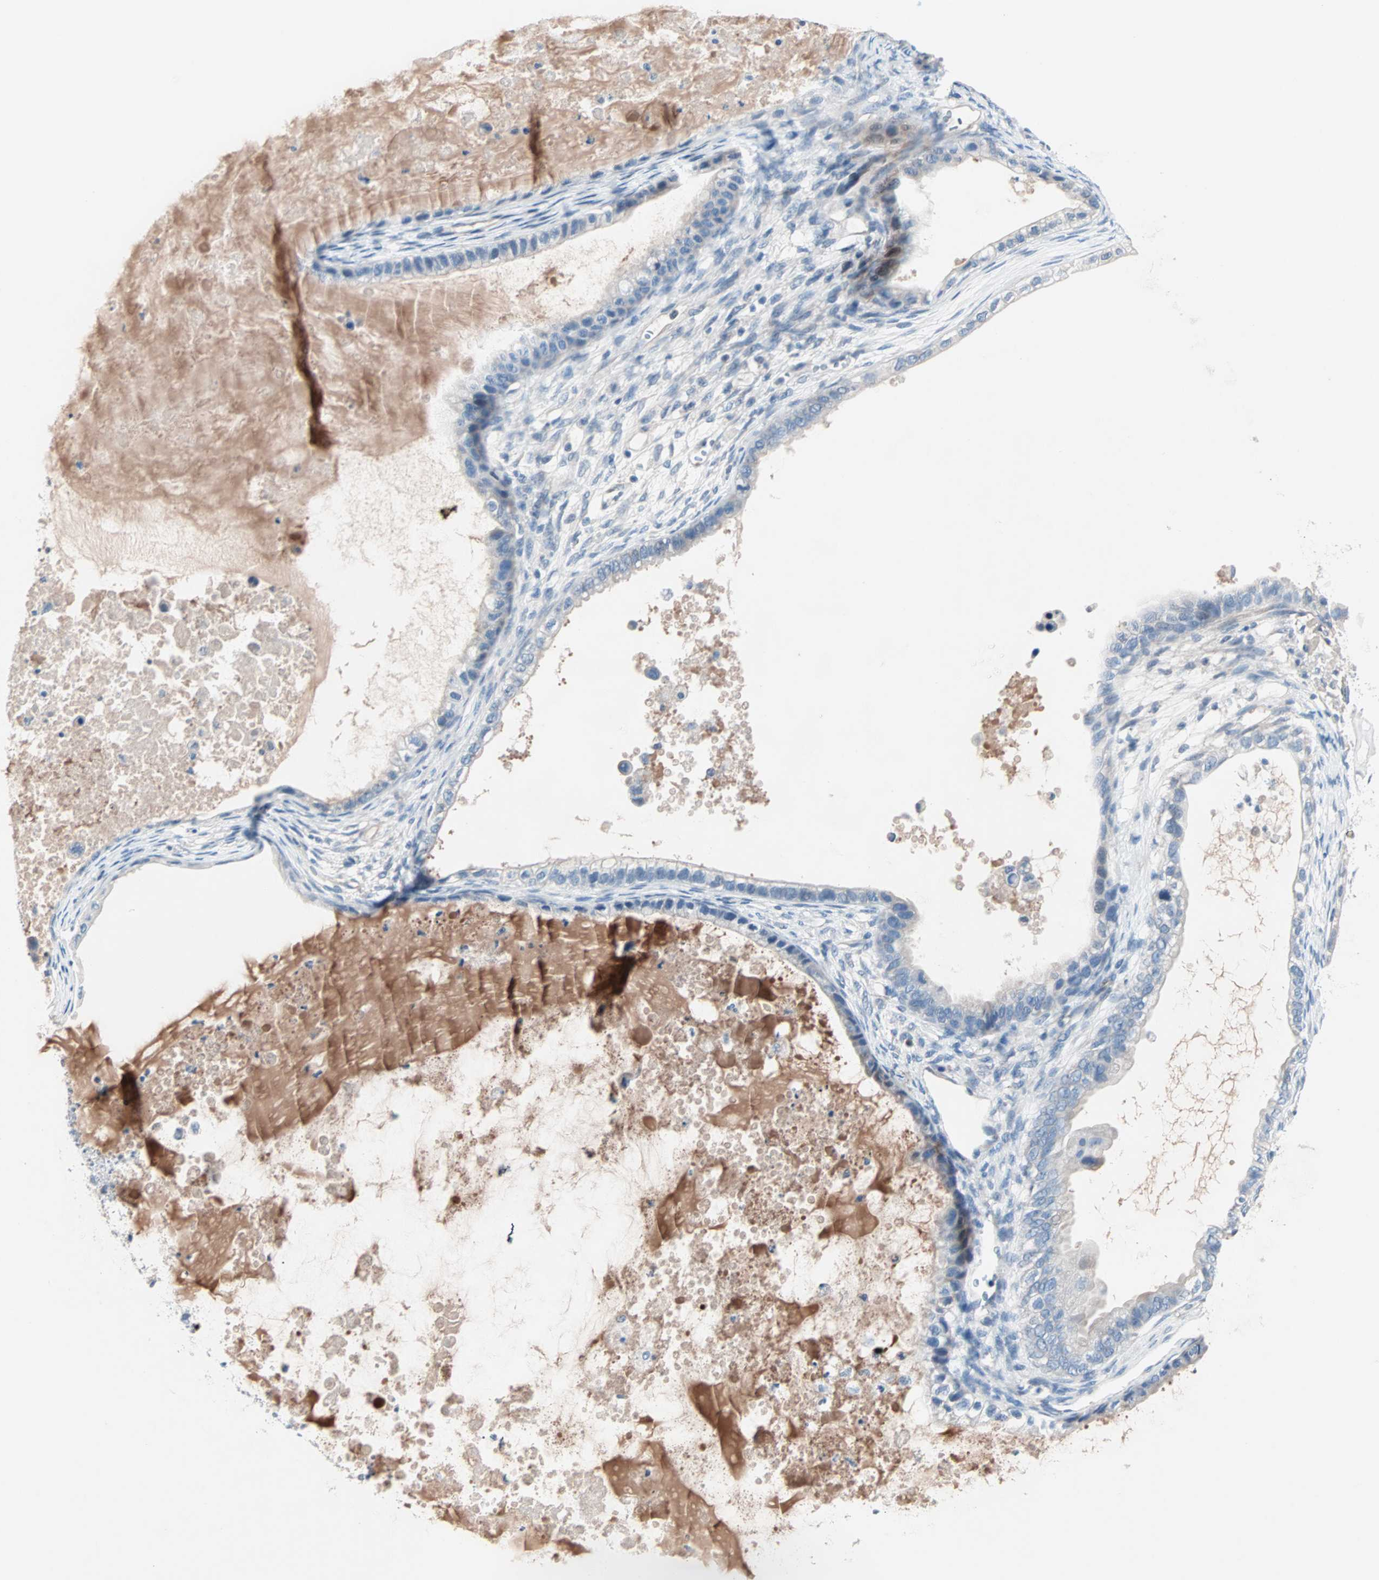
{"staining": {"intensity": "negative", "quantity": "none", "location": "none"}, "tissue": "ovarian cancer", "cell_type": "Tumor cells", "image_type": "cancer", "snomed": [{"axis": "morphology", "description": "Cystadenocarcinoma, mucinous, NOS"}, {"axis": "topography", "description": "Ovary"}], "caption": "The histopathology image demonstrates no staining of tumor cells in mucinous cystadenocarcinoma (ovarian).", "gene": "NEFH", "patient": {"sex": "female", "age": 80}}